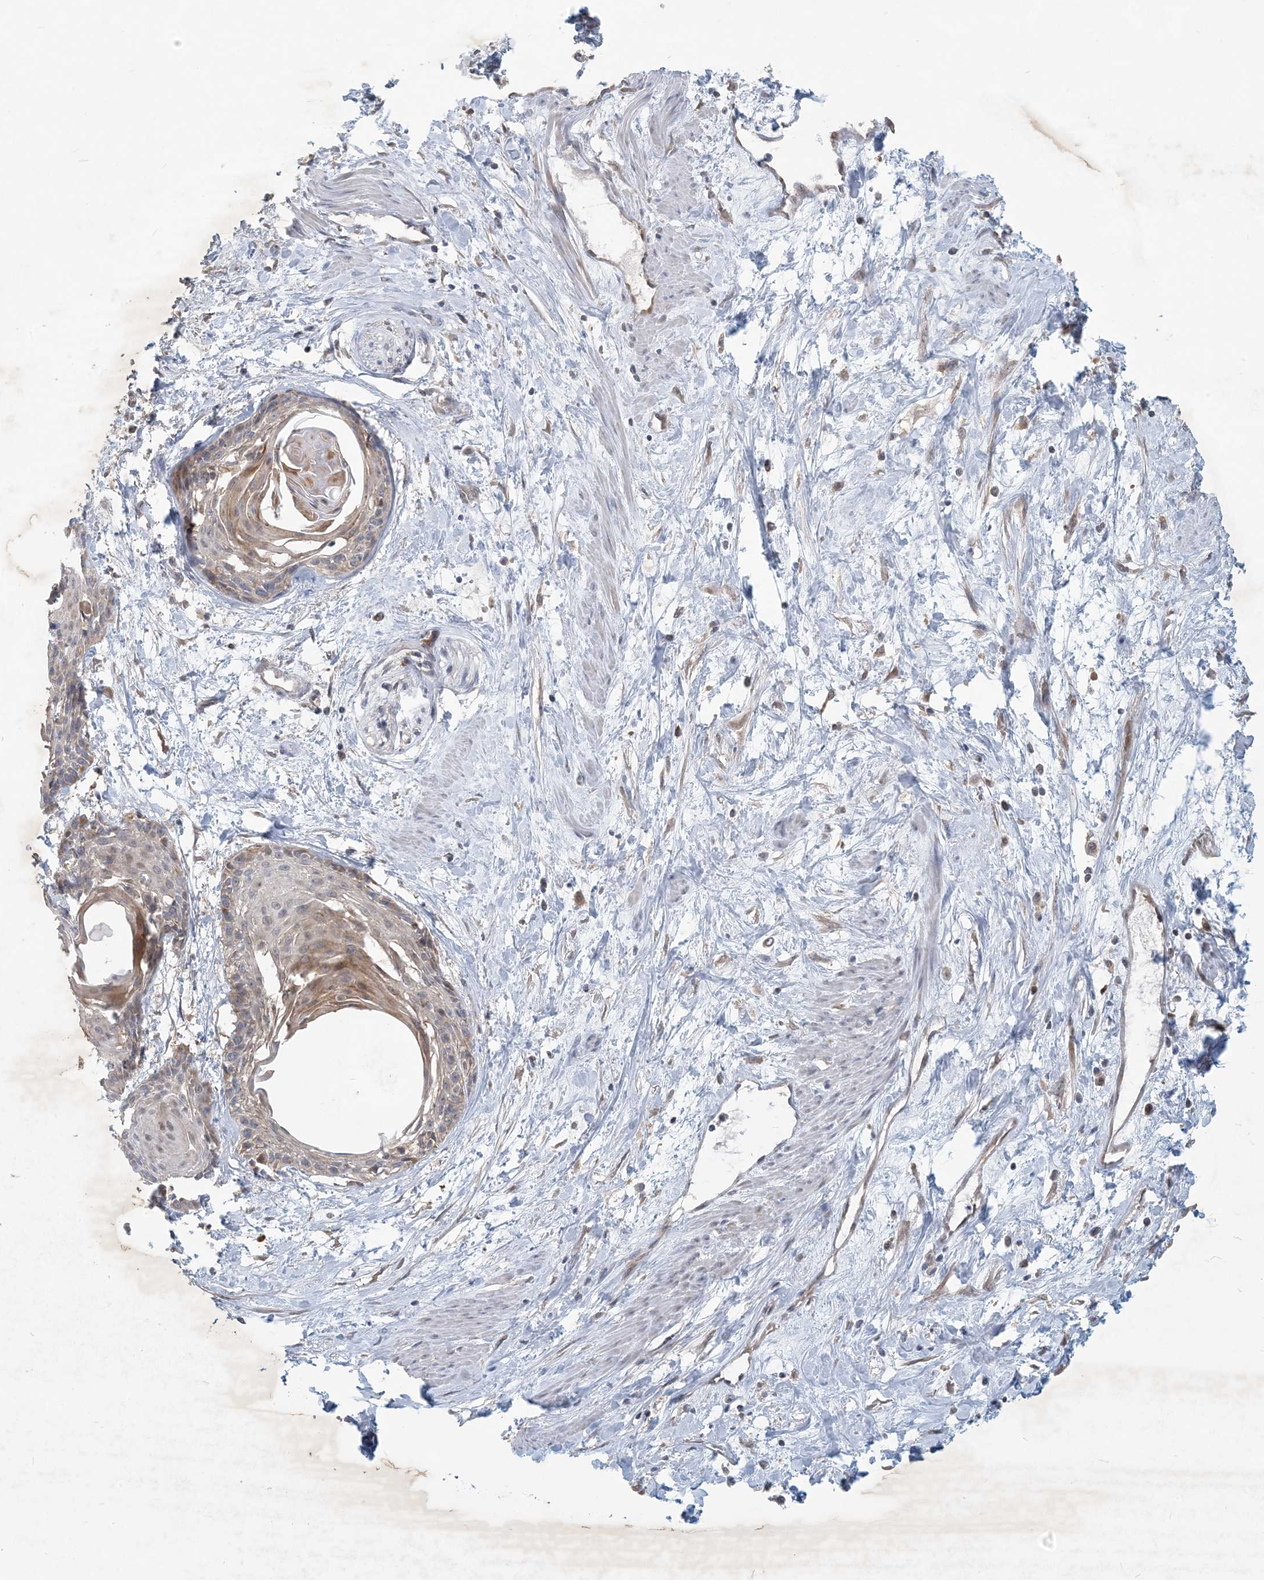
{"staining": {"intensity": "weak", "quantity": "<25%", "location": "cytoplasmic/membranous"}, "tissue": "cervical cancer", "cell_type": "Tumor cells", "image_type": "cancer", "snomed": [{"axis": "morphology", "description": "Squamous cell carcinoma, NOS"}, {"axis": "topography", "description": "Cervix"}], "caption": "The photomicrograph demonstrates no staining of tumor cells in cervical squamous cell carcinoma.", "gene": "PUSL1", "patient": {"sex": "female", "age": 57}}